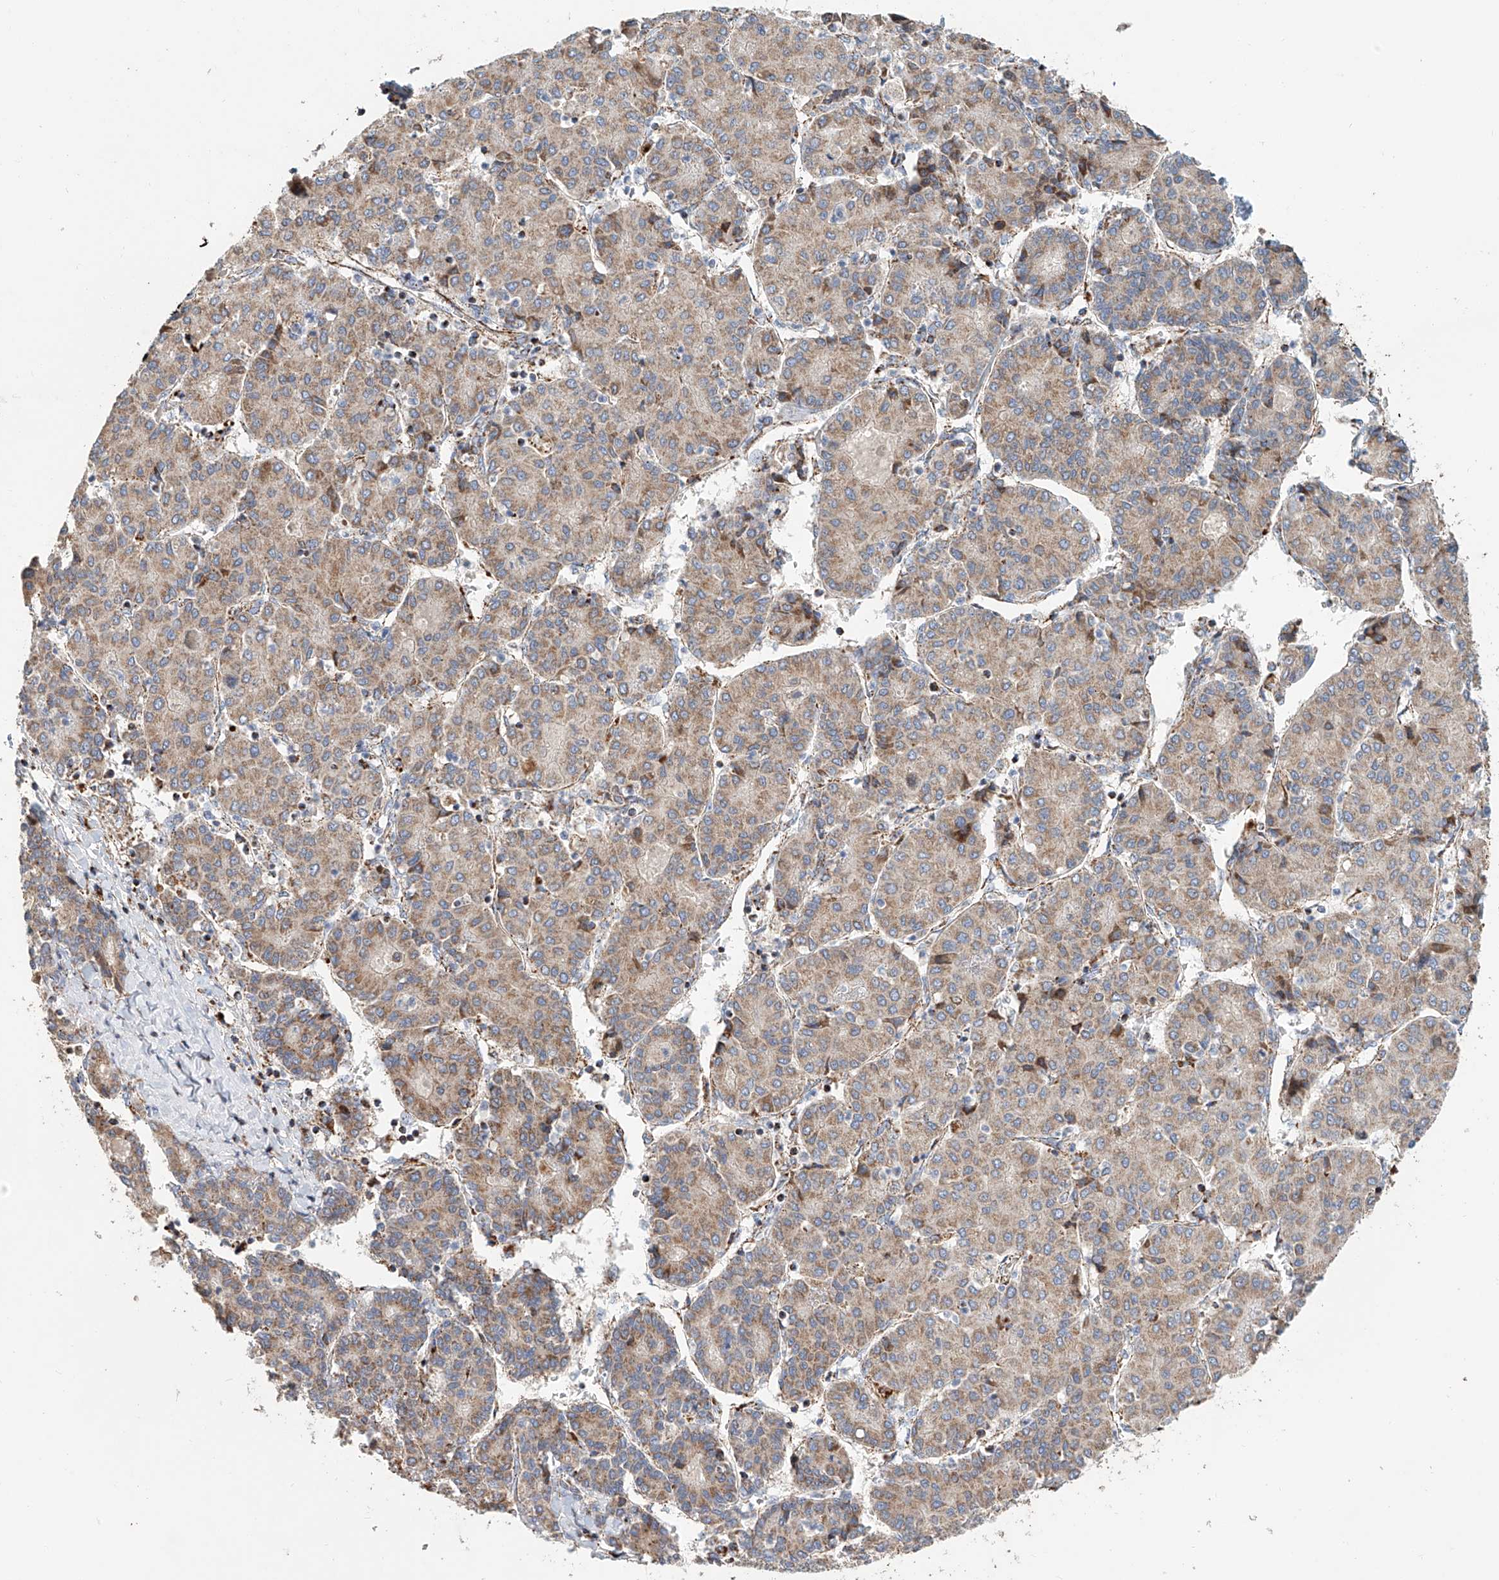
{"staining": {"intensity": "weak", "quantity": ">75%", "location": "cytoplasmic/membranous"}, "tissue": "liver cancer", "cell_type": "Tumor cells", "image_type": "cancer", "snomed": [{"axis": "morphology", "description": "Carcinoma, Hepatocellular, NOS"}, {"axis": "topography", "description": "Liver"}], "caption": "There is low levels of weak cytoplasmic/membranous staining in tumor cells of liver cancer, as demonstrated by immunohistochemical staining (brown color).", "gene": "MCL1", "patient": {"sex": "male", "age": 65}}